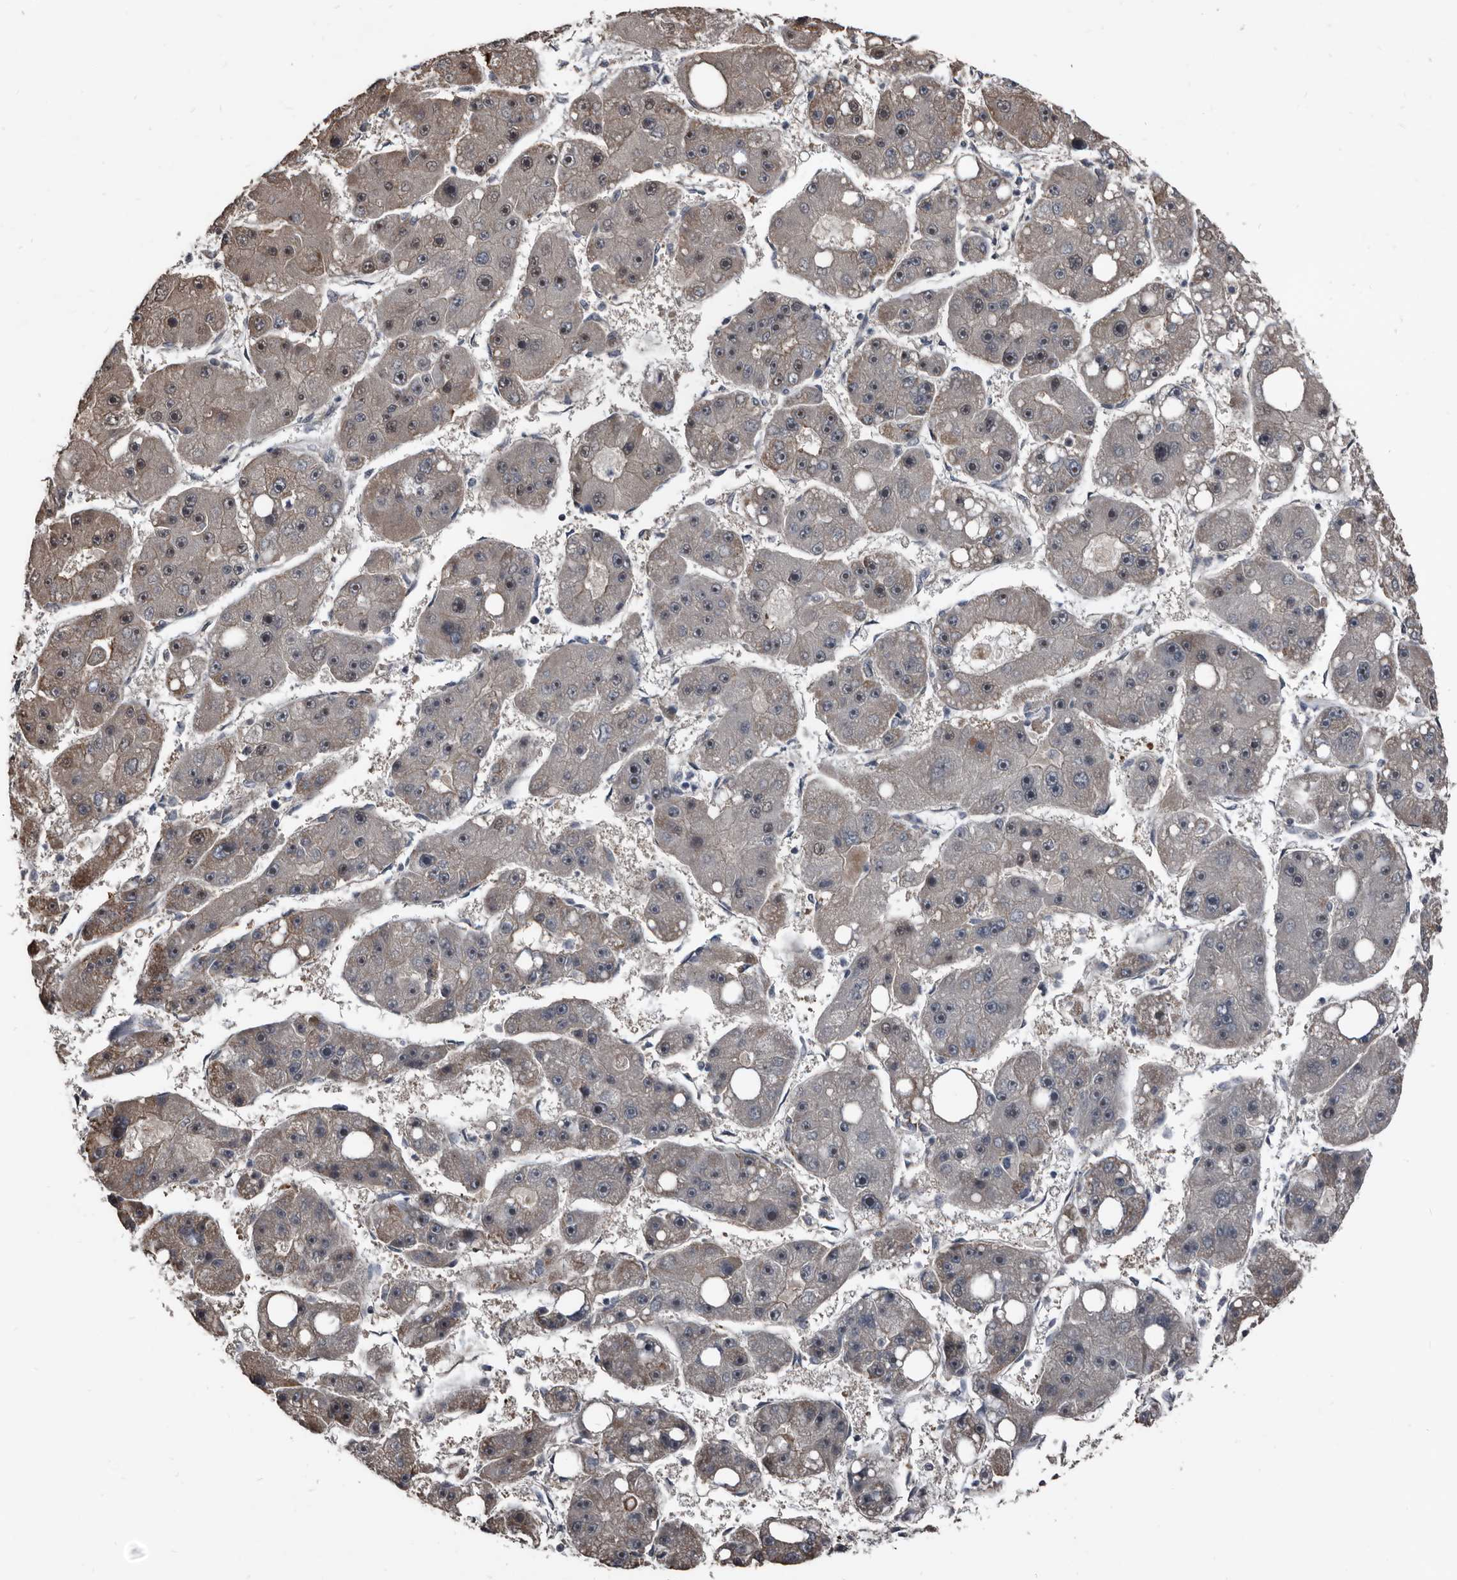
{"staining": {"intensity": "weak", "quantity": "25%-75%", "location": "cytoplasmic/membranous,nuclear"}, "tissue": "liver cancer", "cell_type": "Tumor cells", "image_type": "cancer", "snomed": [{"axis": "morphology", "description": "Carcinoma, Hepatocellular, NOS"}, {"axis": "topography", "description": "Liver"}], "caption": "Immunohistochemistry (IHC) of liver cancer displays low levels of weak cytoplasmic/membranous and nuclear staining in approximately 25%-75% of tumor cells.", "gene": "DHPS", "patient": {"sex": "female", "age": 61}}